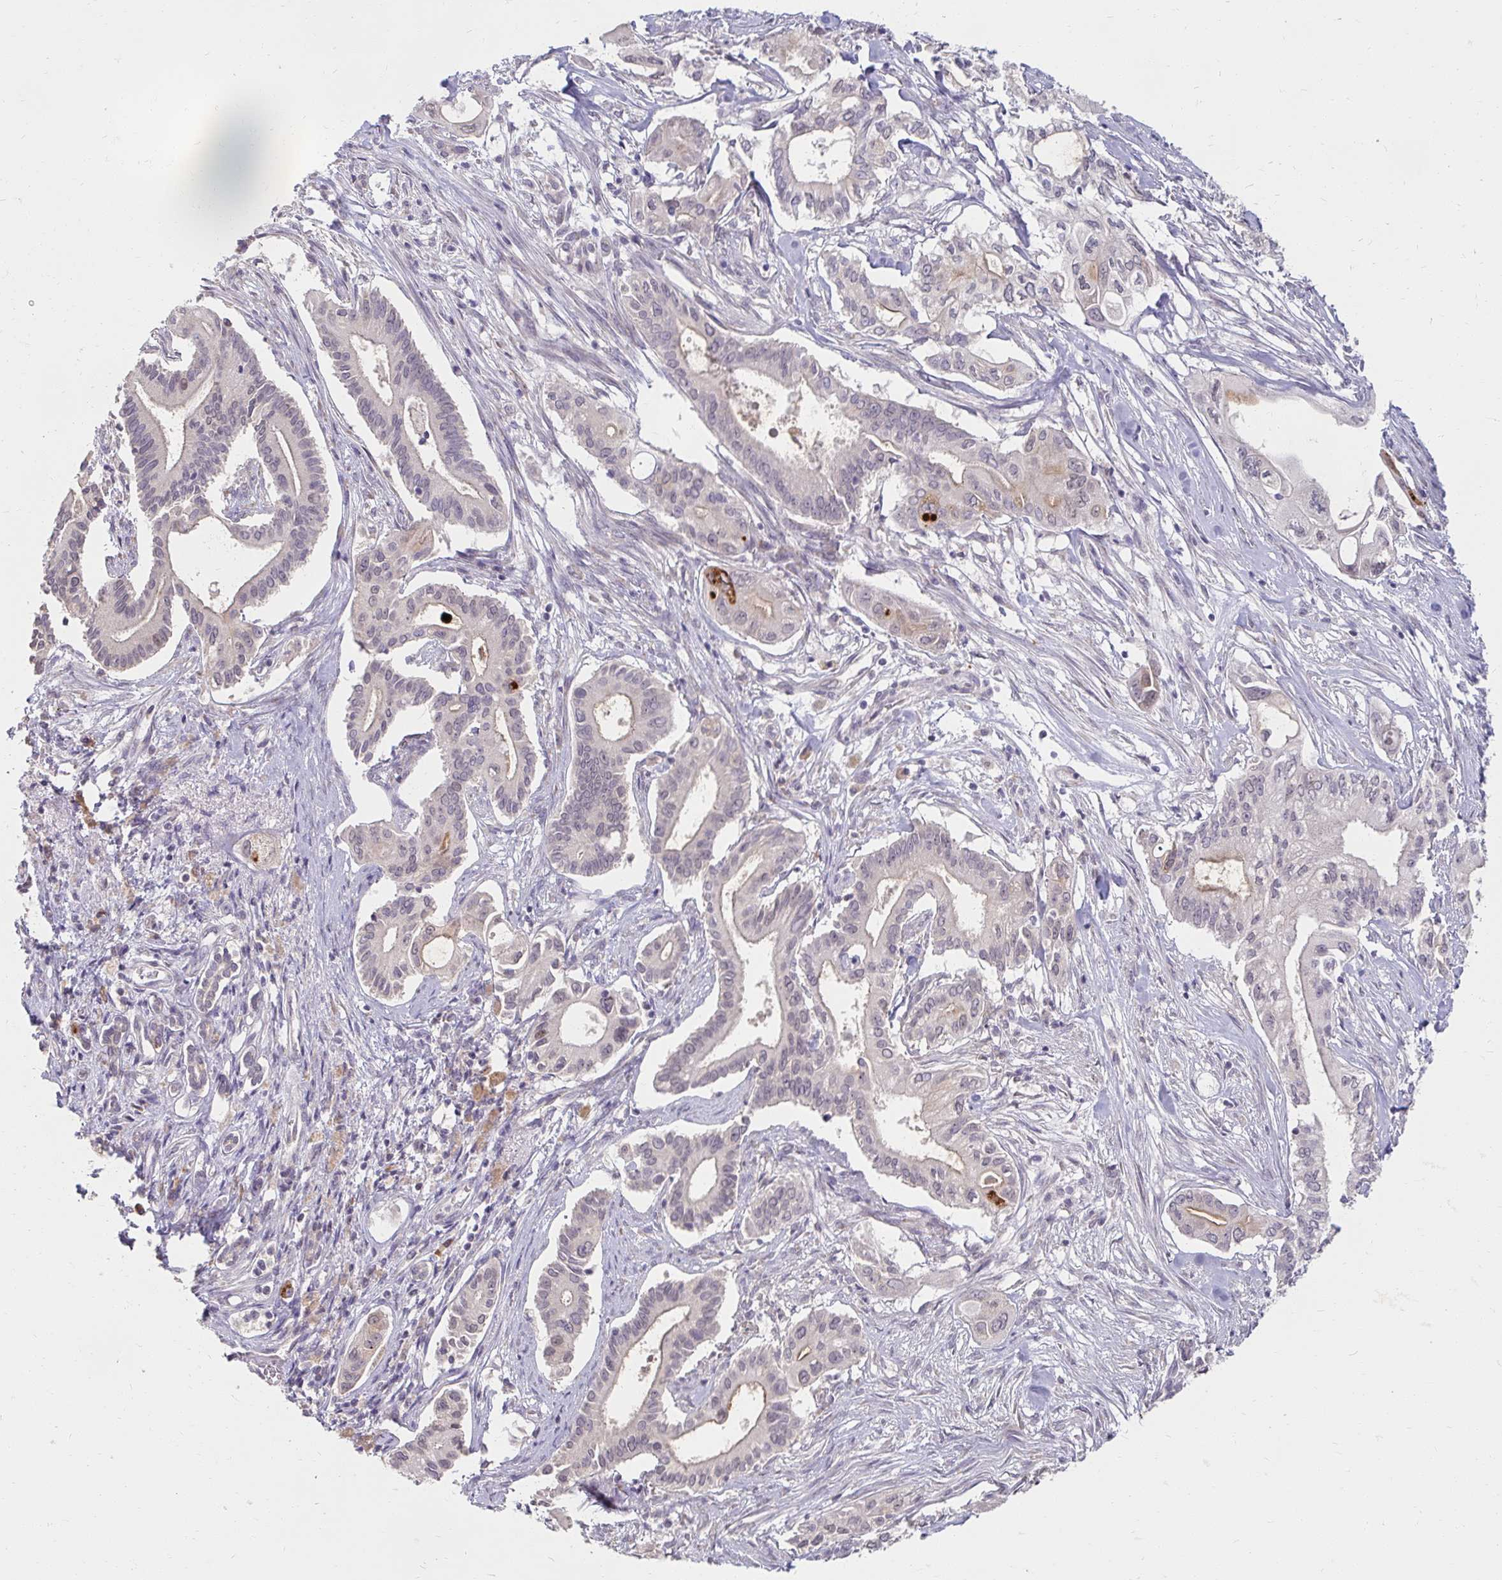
{"staining": {"intensity": "weak", "quantity": "<25%", "location": "cytoplasmic/membranous"}, "tissue": "pancreatic cancer", "cell_type": "Tumor cells", "image_type": "cancer", "snomed": [{"axis": "morphology", "description": "Adenocarcinoma, NOS"}, {"axis": "topography", "description": "Pancreas"}], "caption": "Tumor cells are negative for brown protein staining in pancreatic cancer.", "gene": "DDN", "patient": {"sex": "female", "age": 68}}